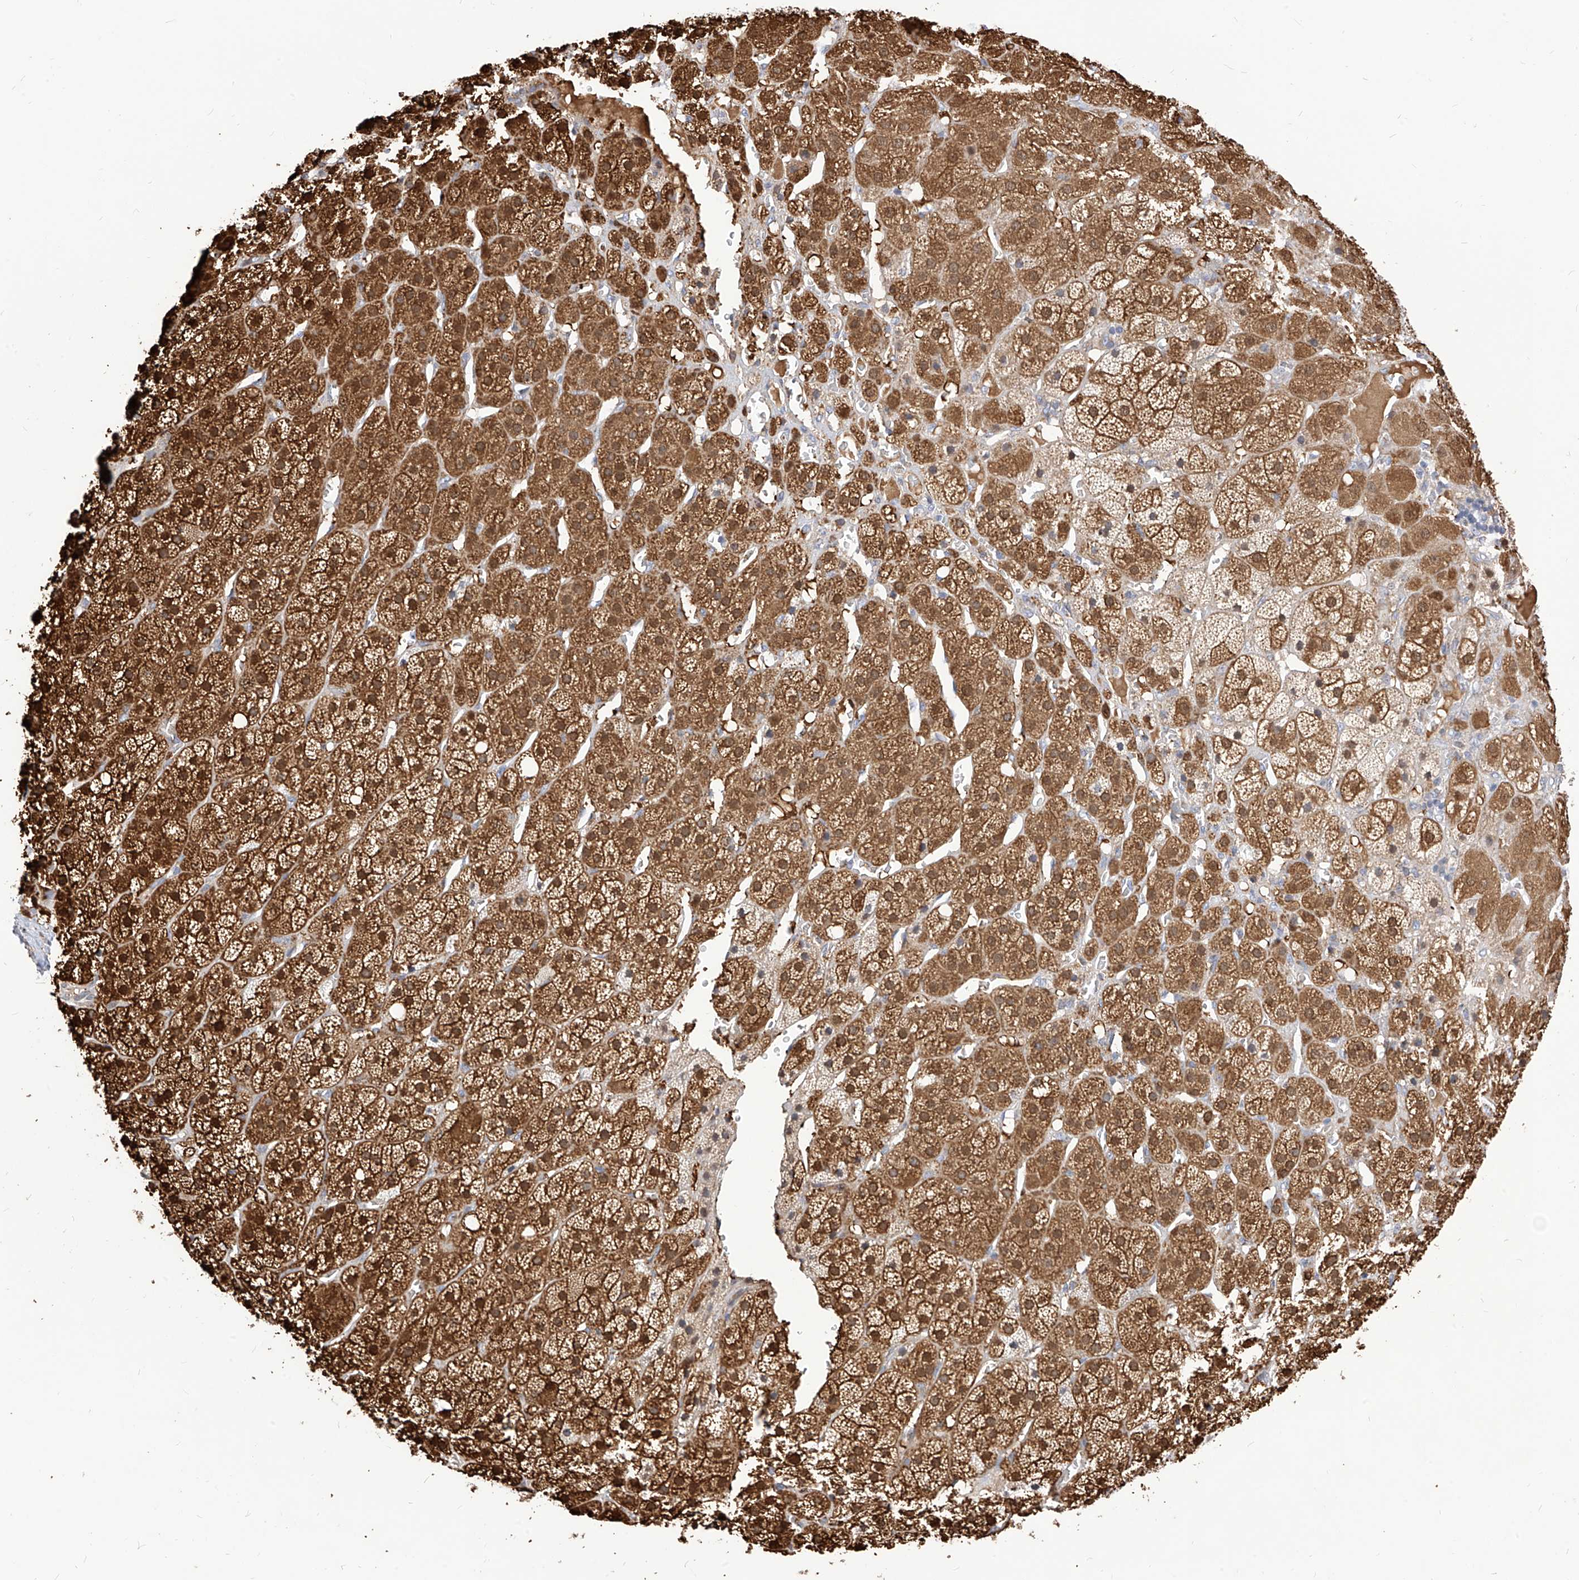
{"staining": {"intensity": "strong", "quantity": ">75%", "location": "cytoplasmic/membranous"}, "tissue": "adrenal gland", "cell_type": "Glandular cells", "image_type": "normal", "snomed": [{"axis": "morphology", "description": "Normal tissue, NOS"}, {"axis": "topography", "description": "Adrenal gland"}], "caption": "A brown stain highlights strong cytoplasmic/membranous expression of a protein in glandular cells of benign human adrenal gland.", "gene": "TTLL8", "patient": {"sex": "female", "age": 57}}